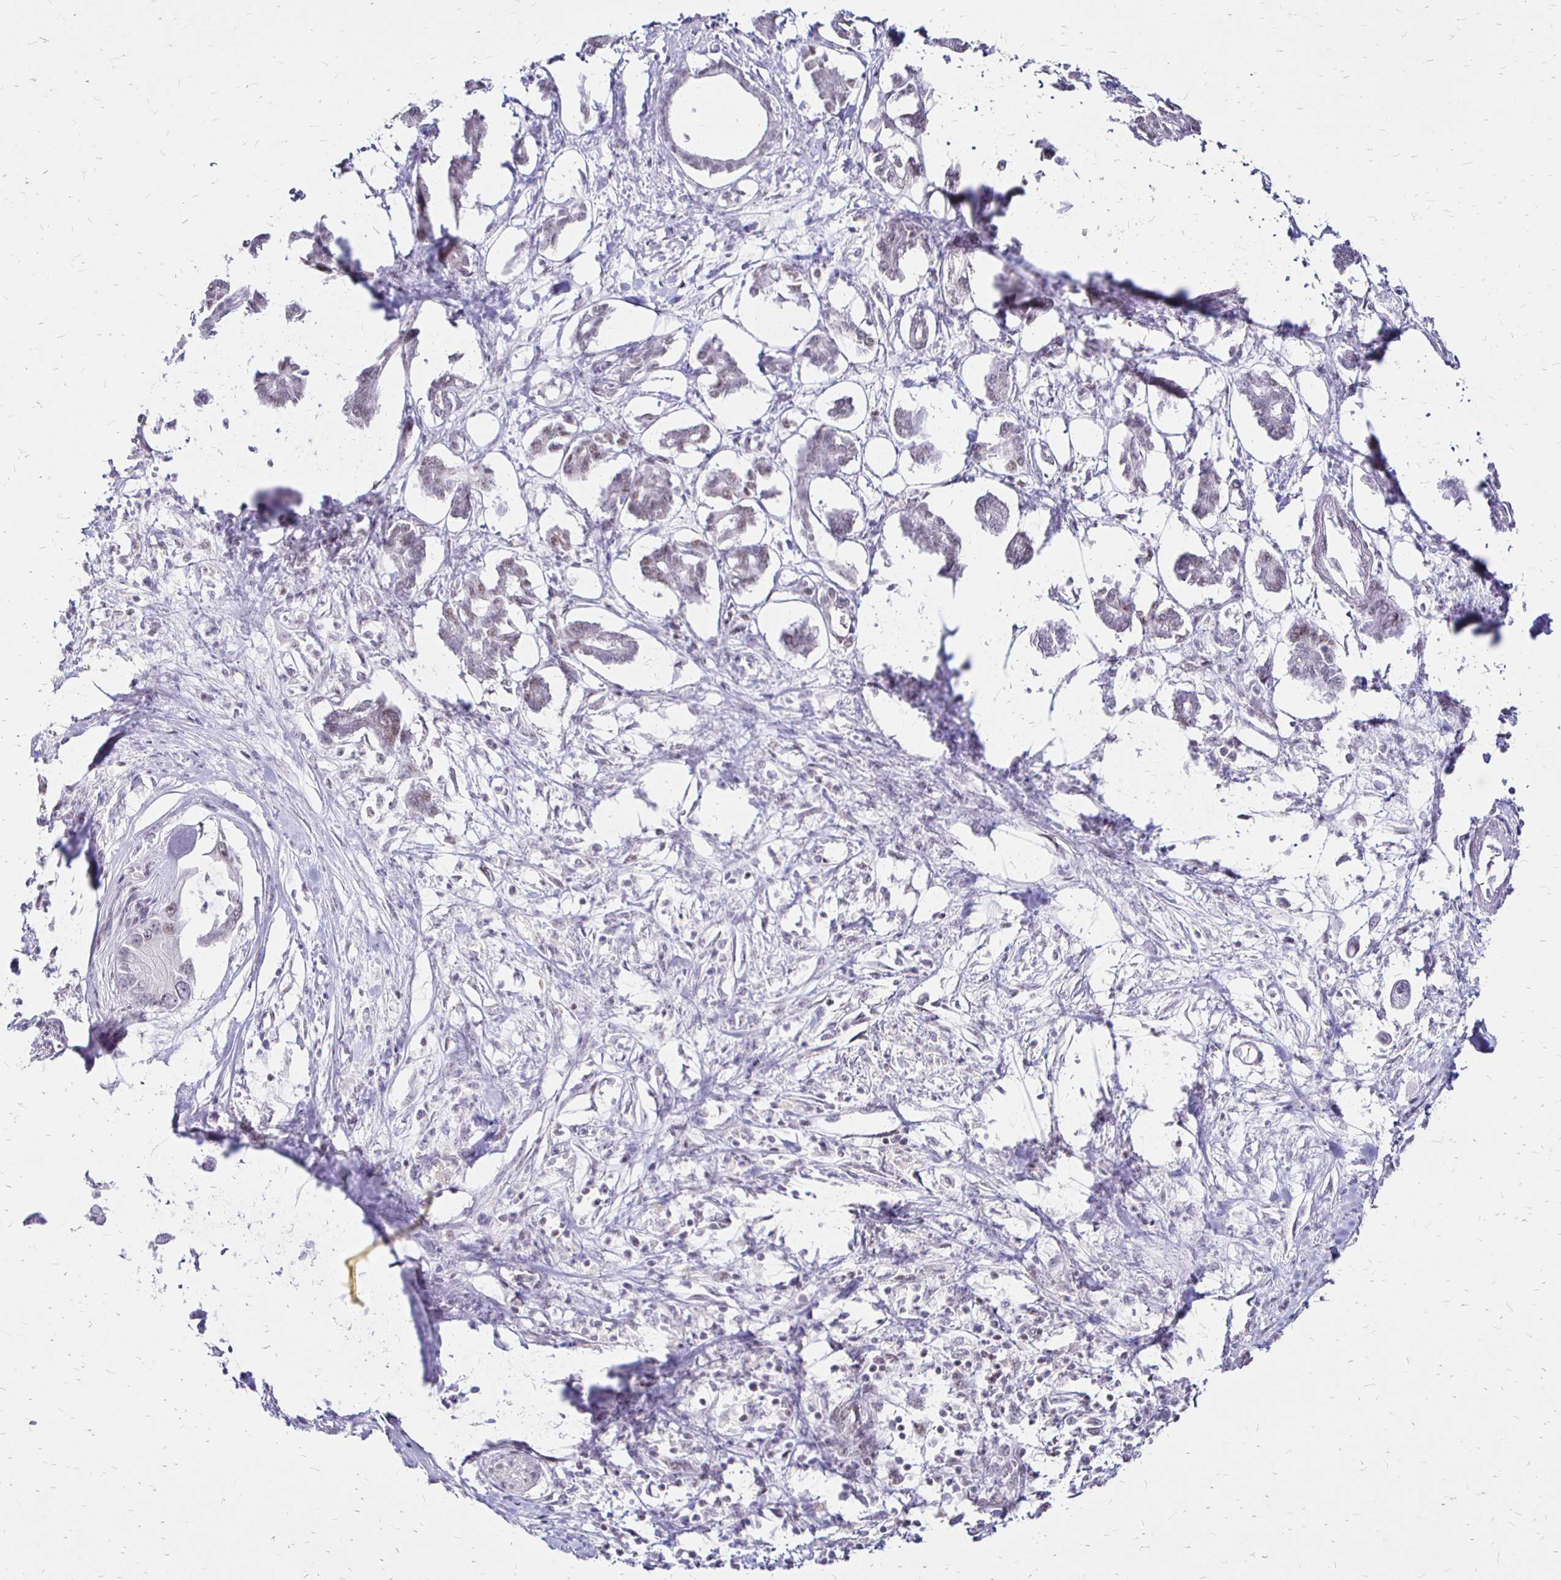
{"staining": {"intensity": "negative", "quantity": "none", "location": "none"}, "tissue": "pancreatic cancer", "cell_type": "Tumor cells", "image_type": "cancer", "snomed": [{"axis": "morphology", "description": "Adenocarcinoma, NOS"}, {"axis": "topography", "description": "Pancreas"}], "caption": "High power microscopy image of an IHC image of pancreatic adenocarcinoma, revealing no significant staining in tumor cells.", "gene": "SIN3A", "patient": {"sex": "male", "age": 61}}